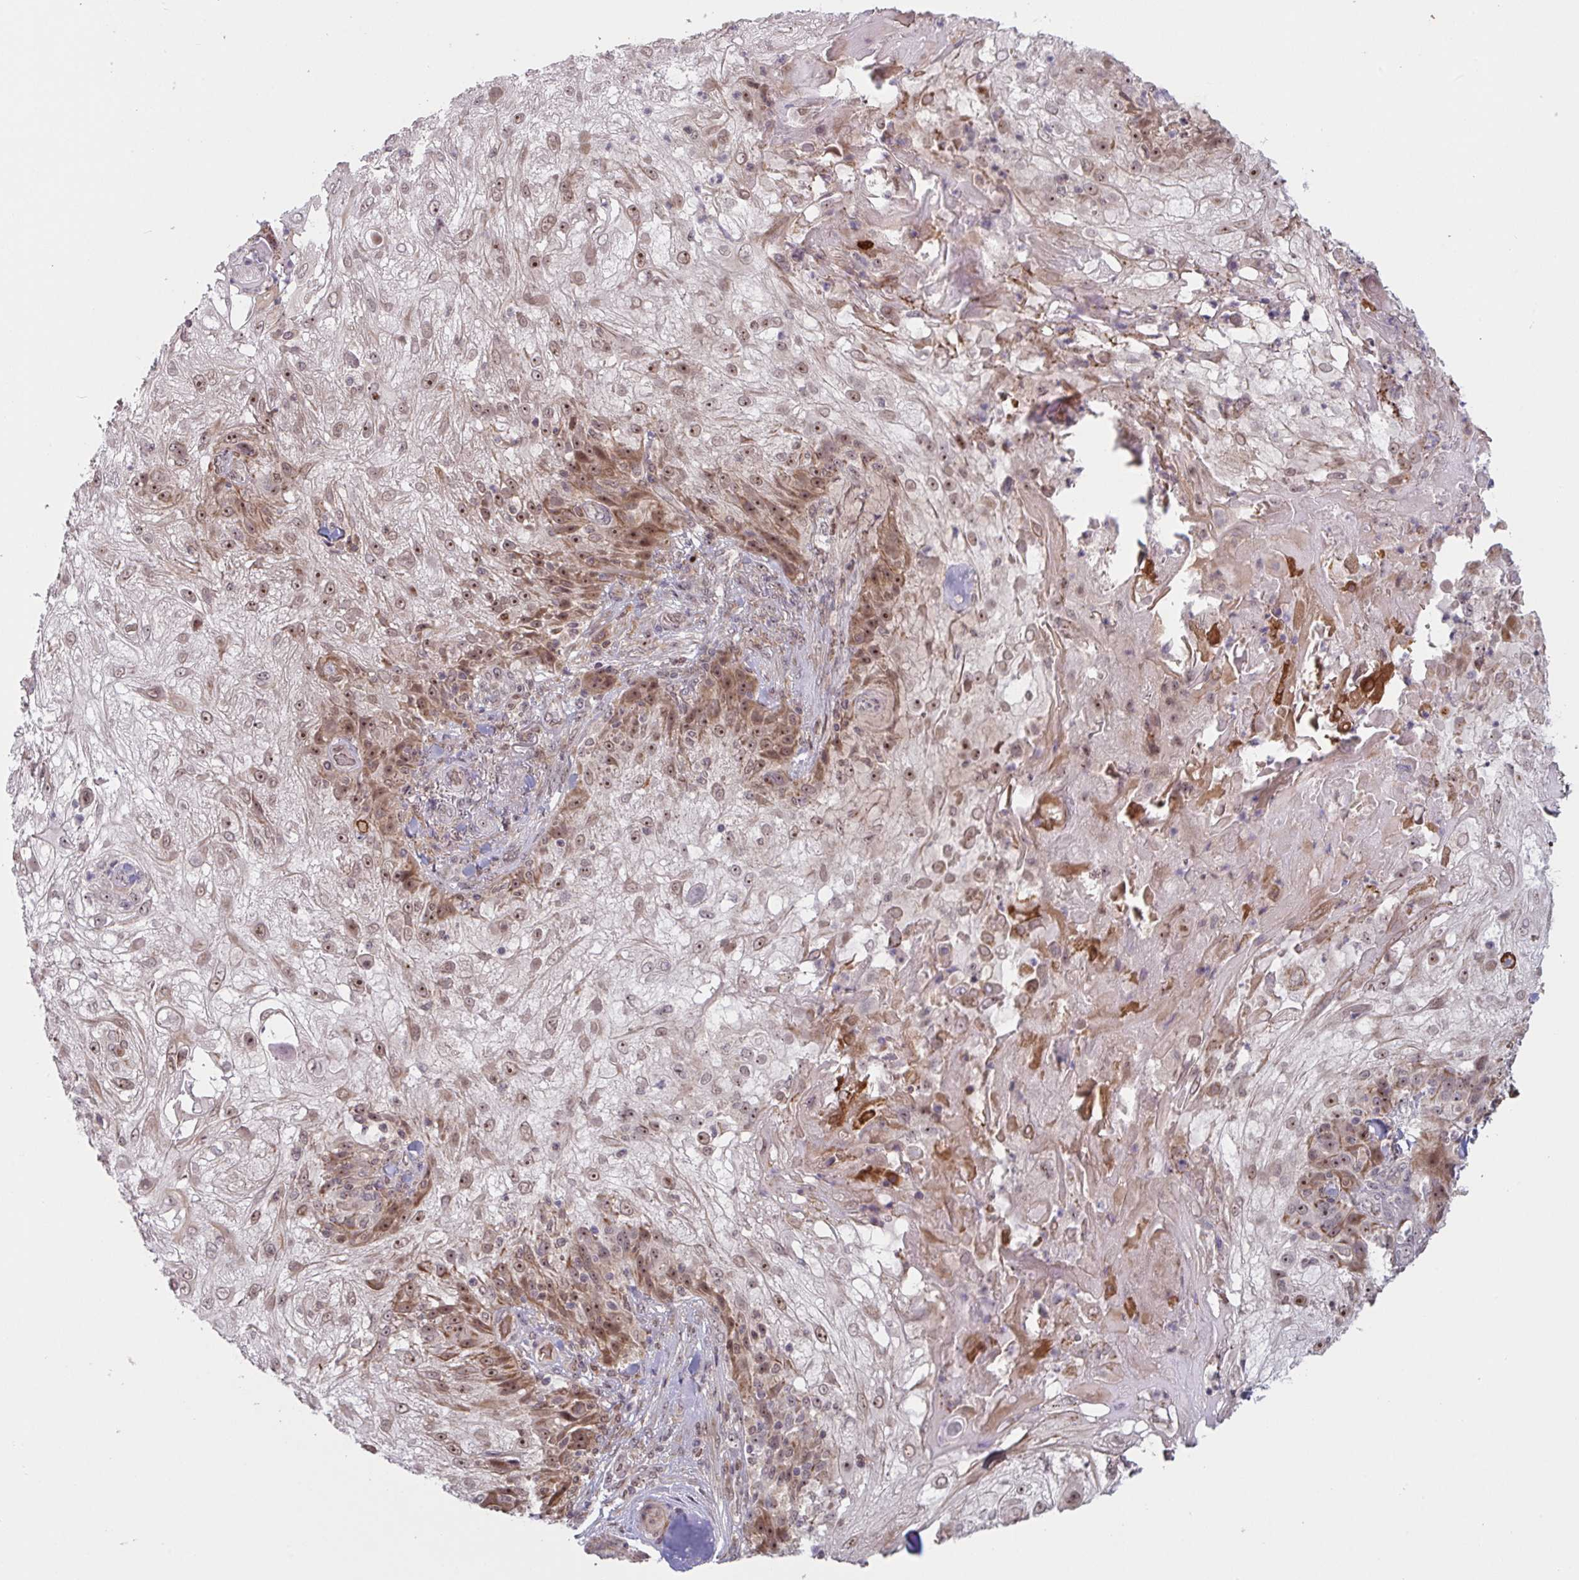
{"staining": {"intensity": "moderate", "quantity": ">75%", "location": "cytoplasmic/membranous,nuclear"}, "tissue": "skin cancer", "cell_type": "Tumor cells", "image_type": "cancer", "snomed": [{"axis": "morphology", "description": "Normal tissue, NOS"}, {"axis": "morphology", "description": "Squamous cell carcinoma, NOS"}, {"axis": "topography", "description": "Skin"}], "caption": "Immunohistochemistry of skin cancer (squamous cell carcinoma) reveals medium levels of moderate cytoplasmic/membranous and nuclear positivity in about >75% of tumor cells.", "gene": "NLRP13", "patient": {"sex": "female", "age": 83}}